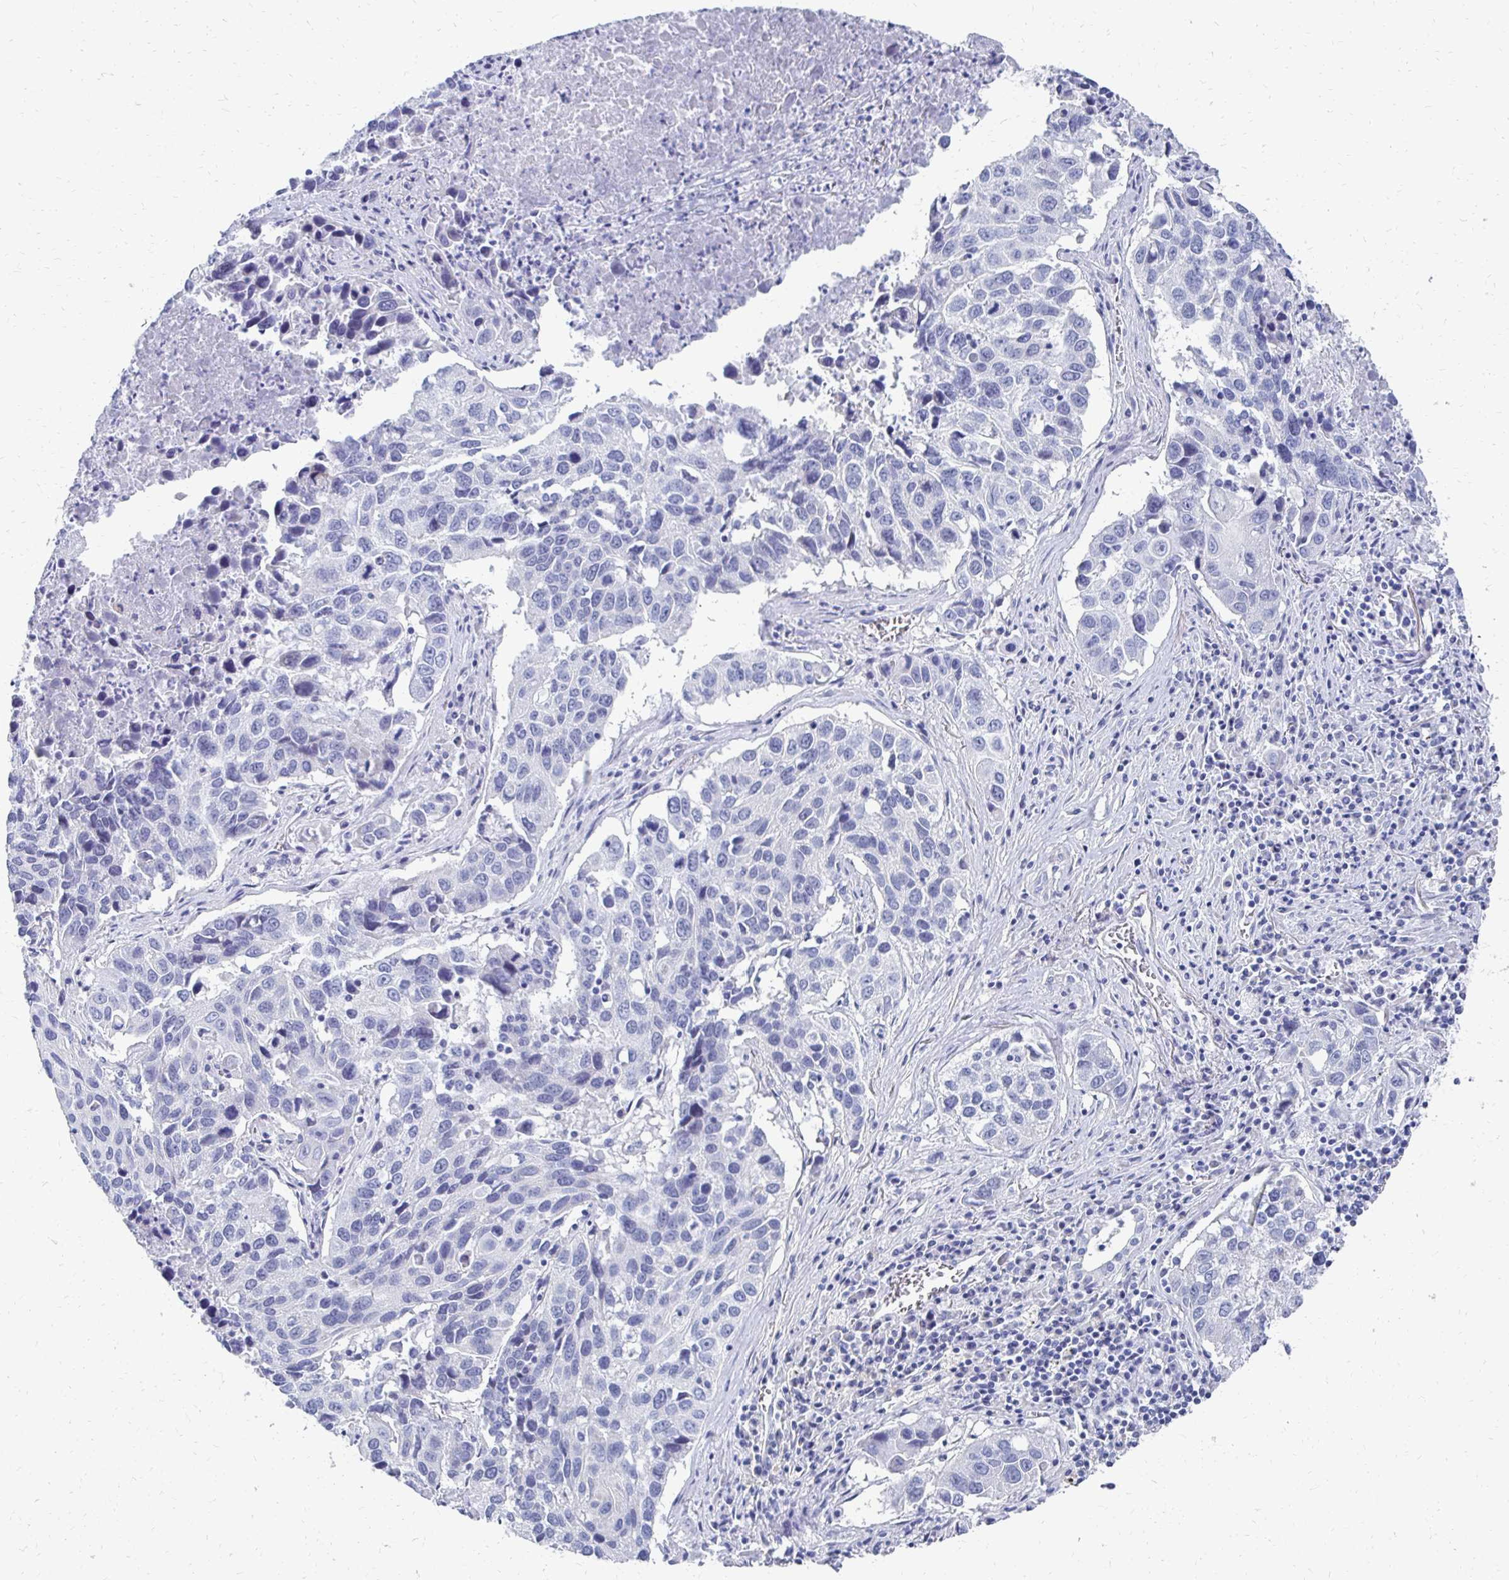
{"staining": {"intensity": "negative", "quantity": "none", "location": "none"}, "tissue": "lung cancer", "cell_type": "Tumor cells", "image_type": "cancer", "snomed": [{"axis": "morphology", "description": "Squamous cell carcinoma, NOS"}, {"axis": "topography", "description": "Lung"}], "caption": "The image displays no significant expression in tumor cells of lung squamous cell carcinoma. The staining was performed using DAB (3,3'-diaminobenzidine) to visualize the protein expression in brown, while the nuclei were stained in blue with hematoxylin (Magnification: 20x).", "gene": "SYCP3", "patient": {"sex": "female", "age": 61}}